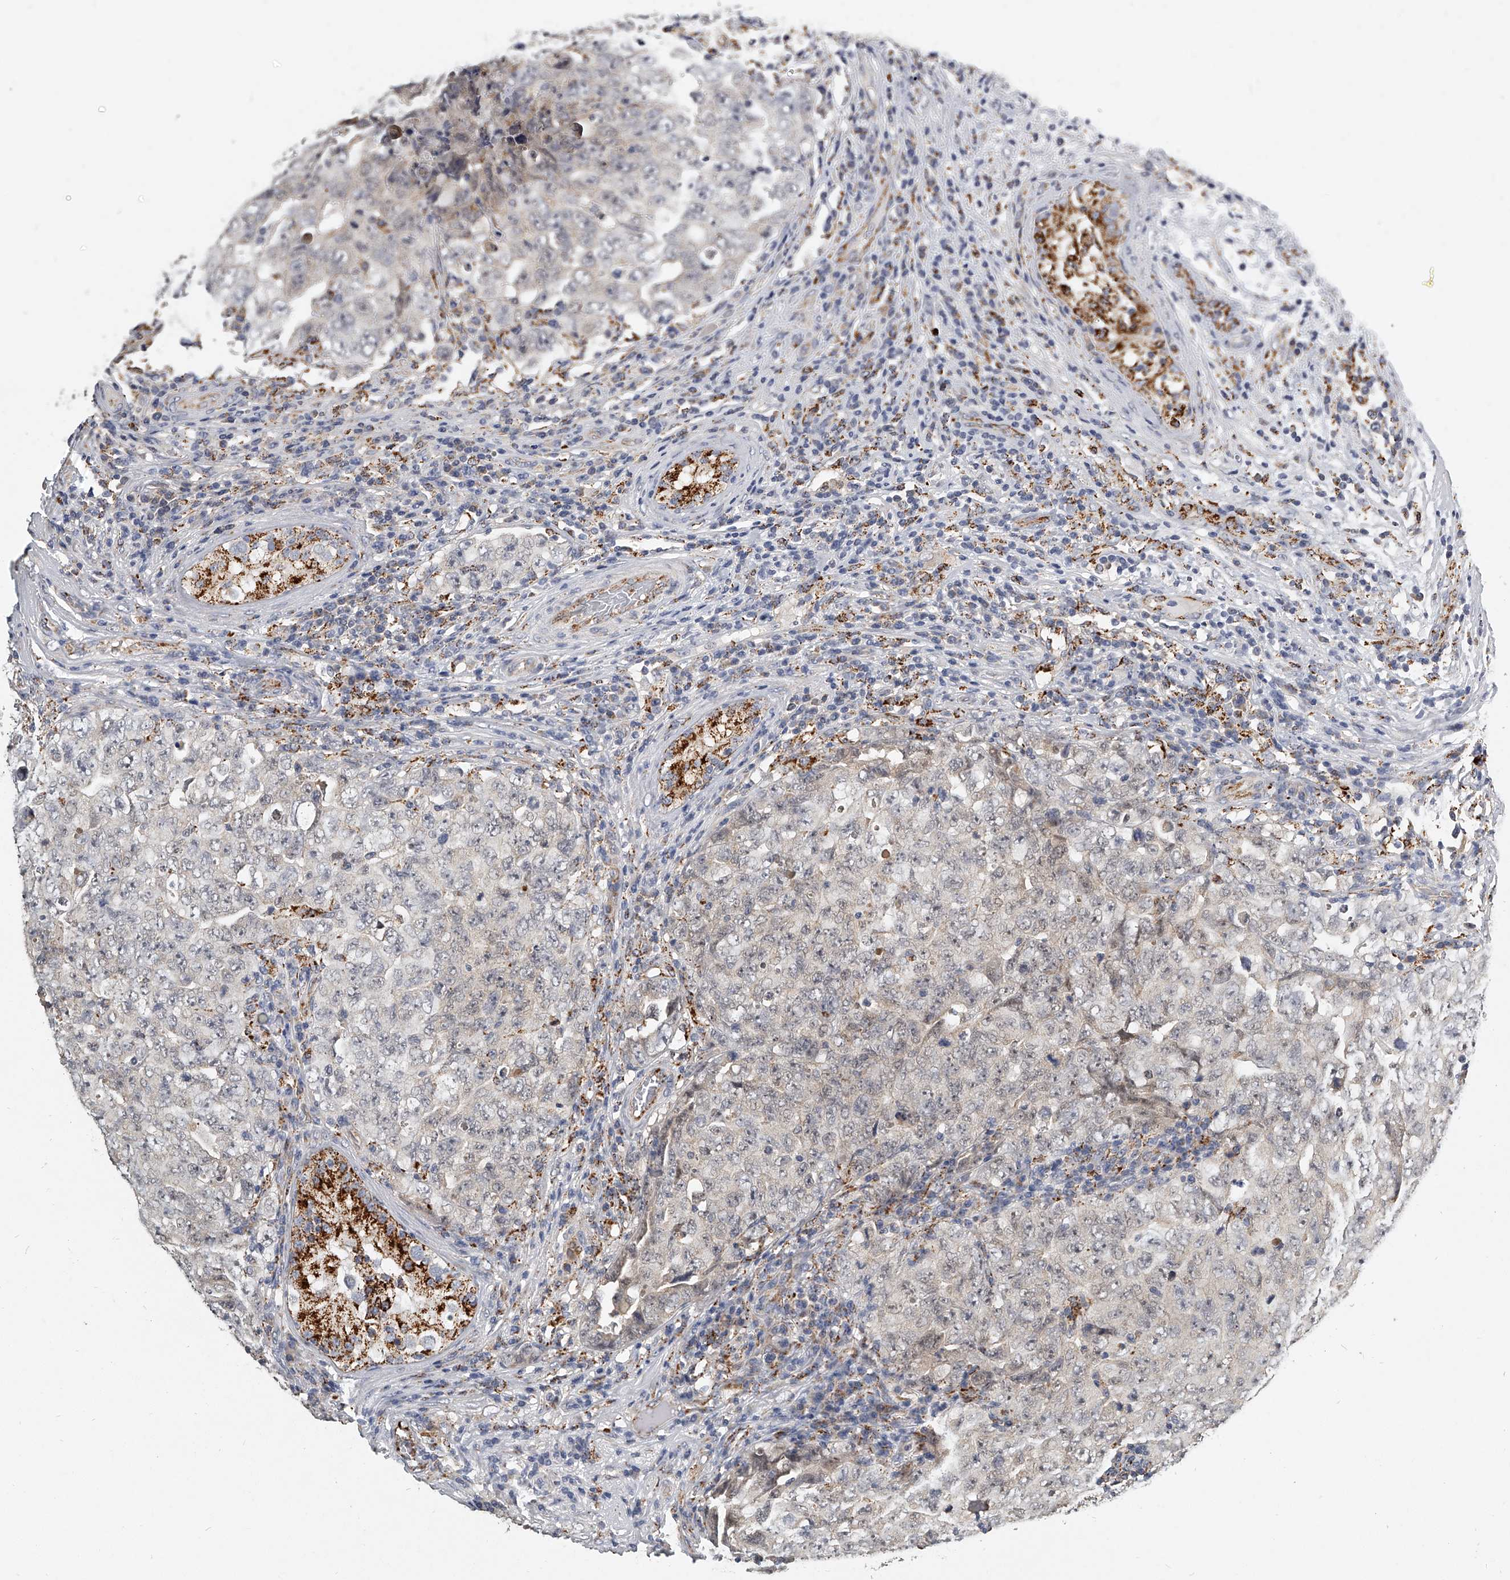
{"staining": {"intensity": "negative", "quantity": "none", "location": "none"}, "tissue": "testis cancer", "cell_type": "Tumor cells", "image_type": "cancer", "snomed": [{"axis": "morphology", "description": "Carcinoma, Embryonal, NOS"}, {"axis": "topography", "description": "Testis"}], "caption": "Immunohistochemical staining of human embryonal carcinoma (testis) reveals no significant expression in tumor cells.", "gene": "KLHL7", "patient": {"sex": "male", "age": 26}}